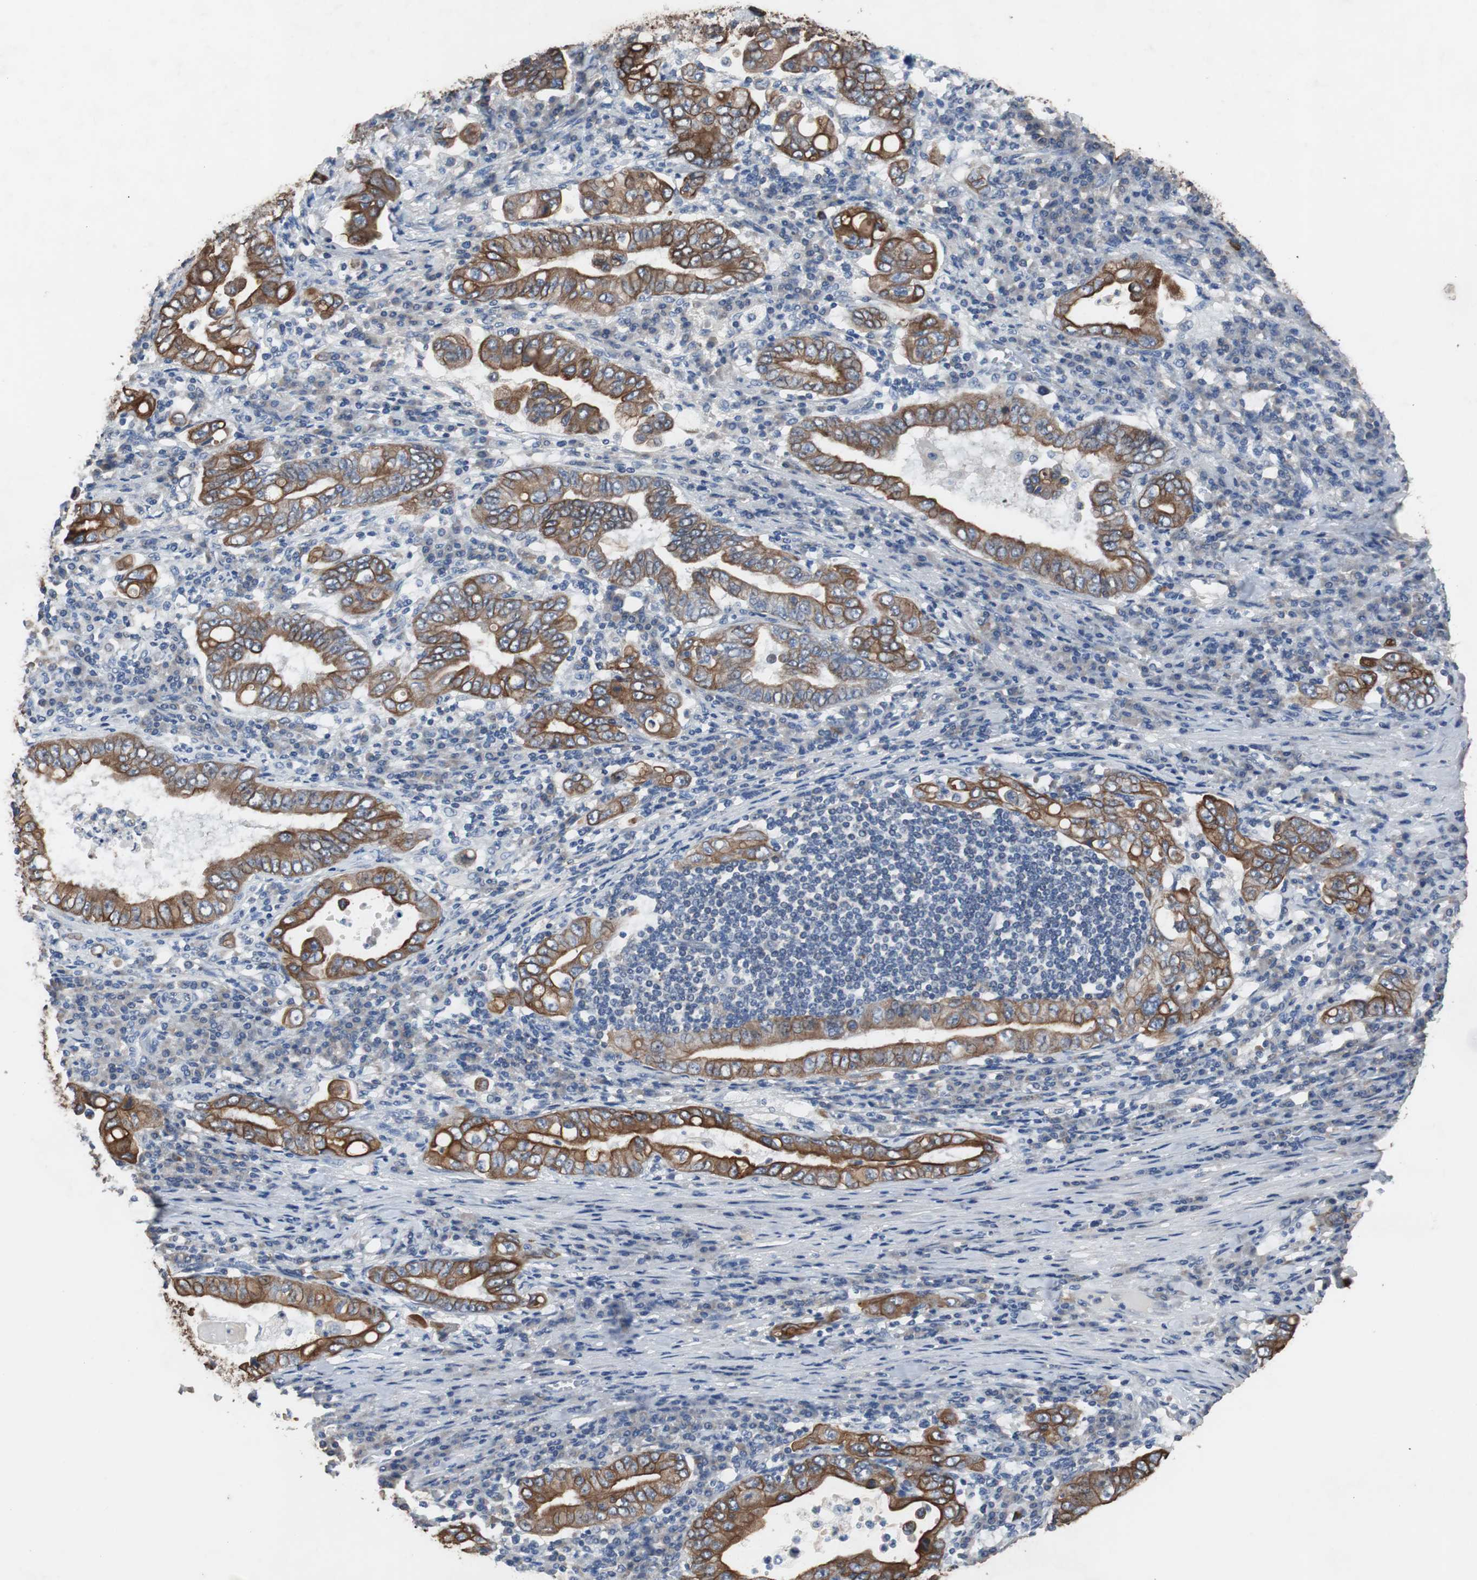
{"staining": {"intensity": "strong", "quantity": ">75%", "location": "cytoplasmic/membranous"}, "tissue": "stomach cancer", "cell_type": "Tumor cells", "image_type": "cancer", "snomed": [{"axis": "morphology", "description": "Normal tissue, NOS"}, {"axis": "morphology", "description": "Adenocarcinoma, NOS"}, {"axis": "topography", "description": "Esophagus"}, {"axis": "topography", "description": "Stomach, upper"}, {"axis": "topography", "description": "Peripheral nerve tissue"}], "caption": "A brown stain highlights strong cytoplasmic/membranous positivity of a protein in stomach adenocarcinoma tumor cells.", "gene": "USP10", "patient": {"sex": "male", "age": 62}}